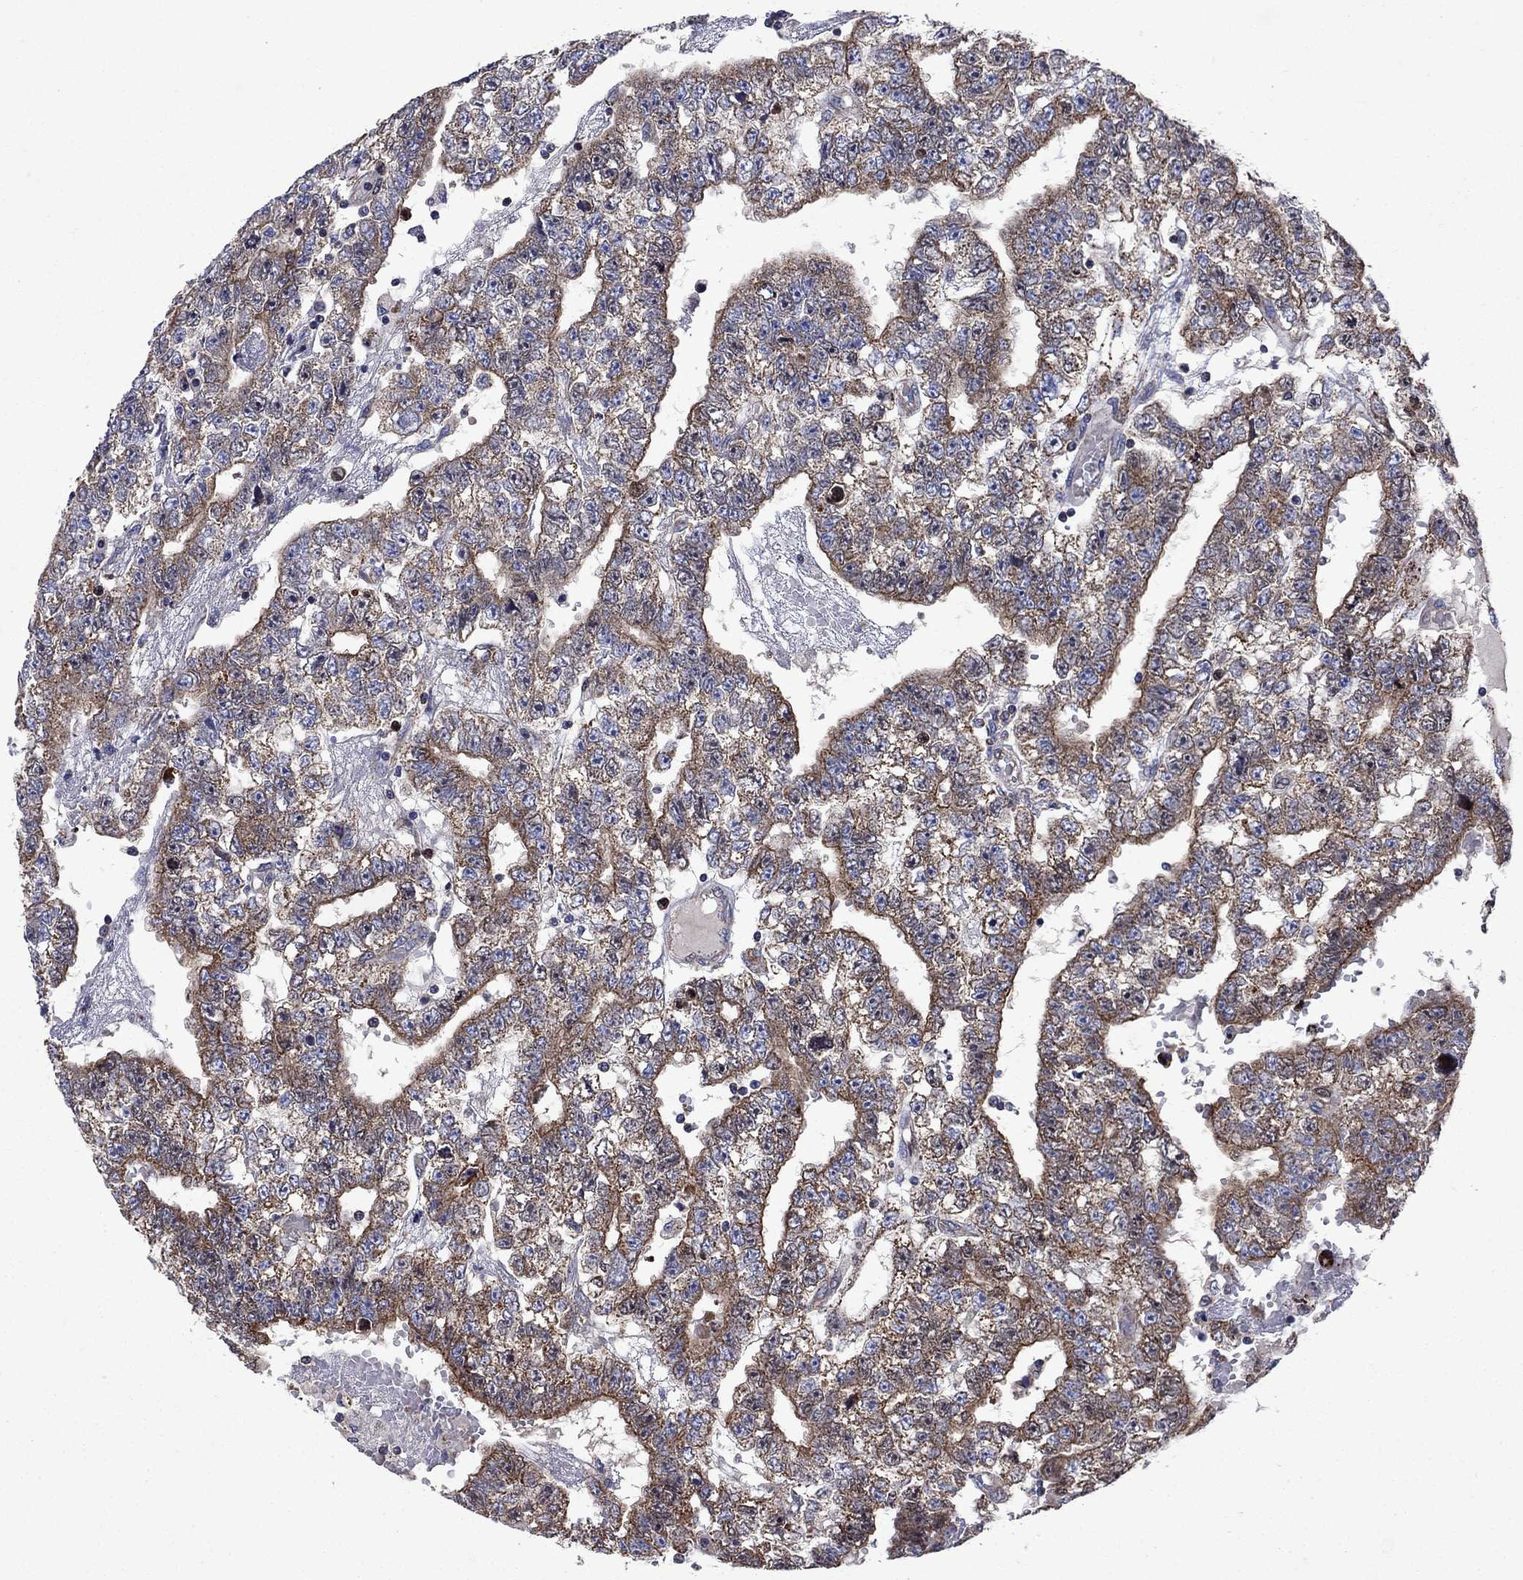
{"staining": {"intensity": "moderate", "quantity": "25%-75%", "location": "cytoplasmic/membranous"}, "tissue": "testis cancer", "cell_type": "Tumor cells", "image_type": "cancer", "snomed": [{"axis": "morphology", "description": "Carcinoma, Embryonal, NOS"}, {"axis": "topography", "description": "Testis"}], "caption": "Testis embryonal carcinoma was stained to show a protein in brown. There is medium levels of moderate cytoplasmic/membranous expression in about 25%-75% of tumor cells.", "gene": "KIF22", "patient": {"sex": "male", "age": 25}}